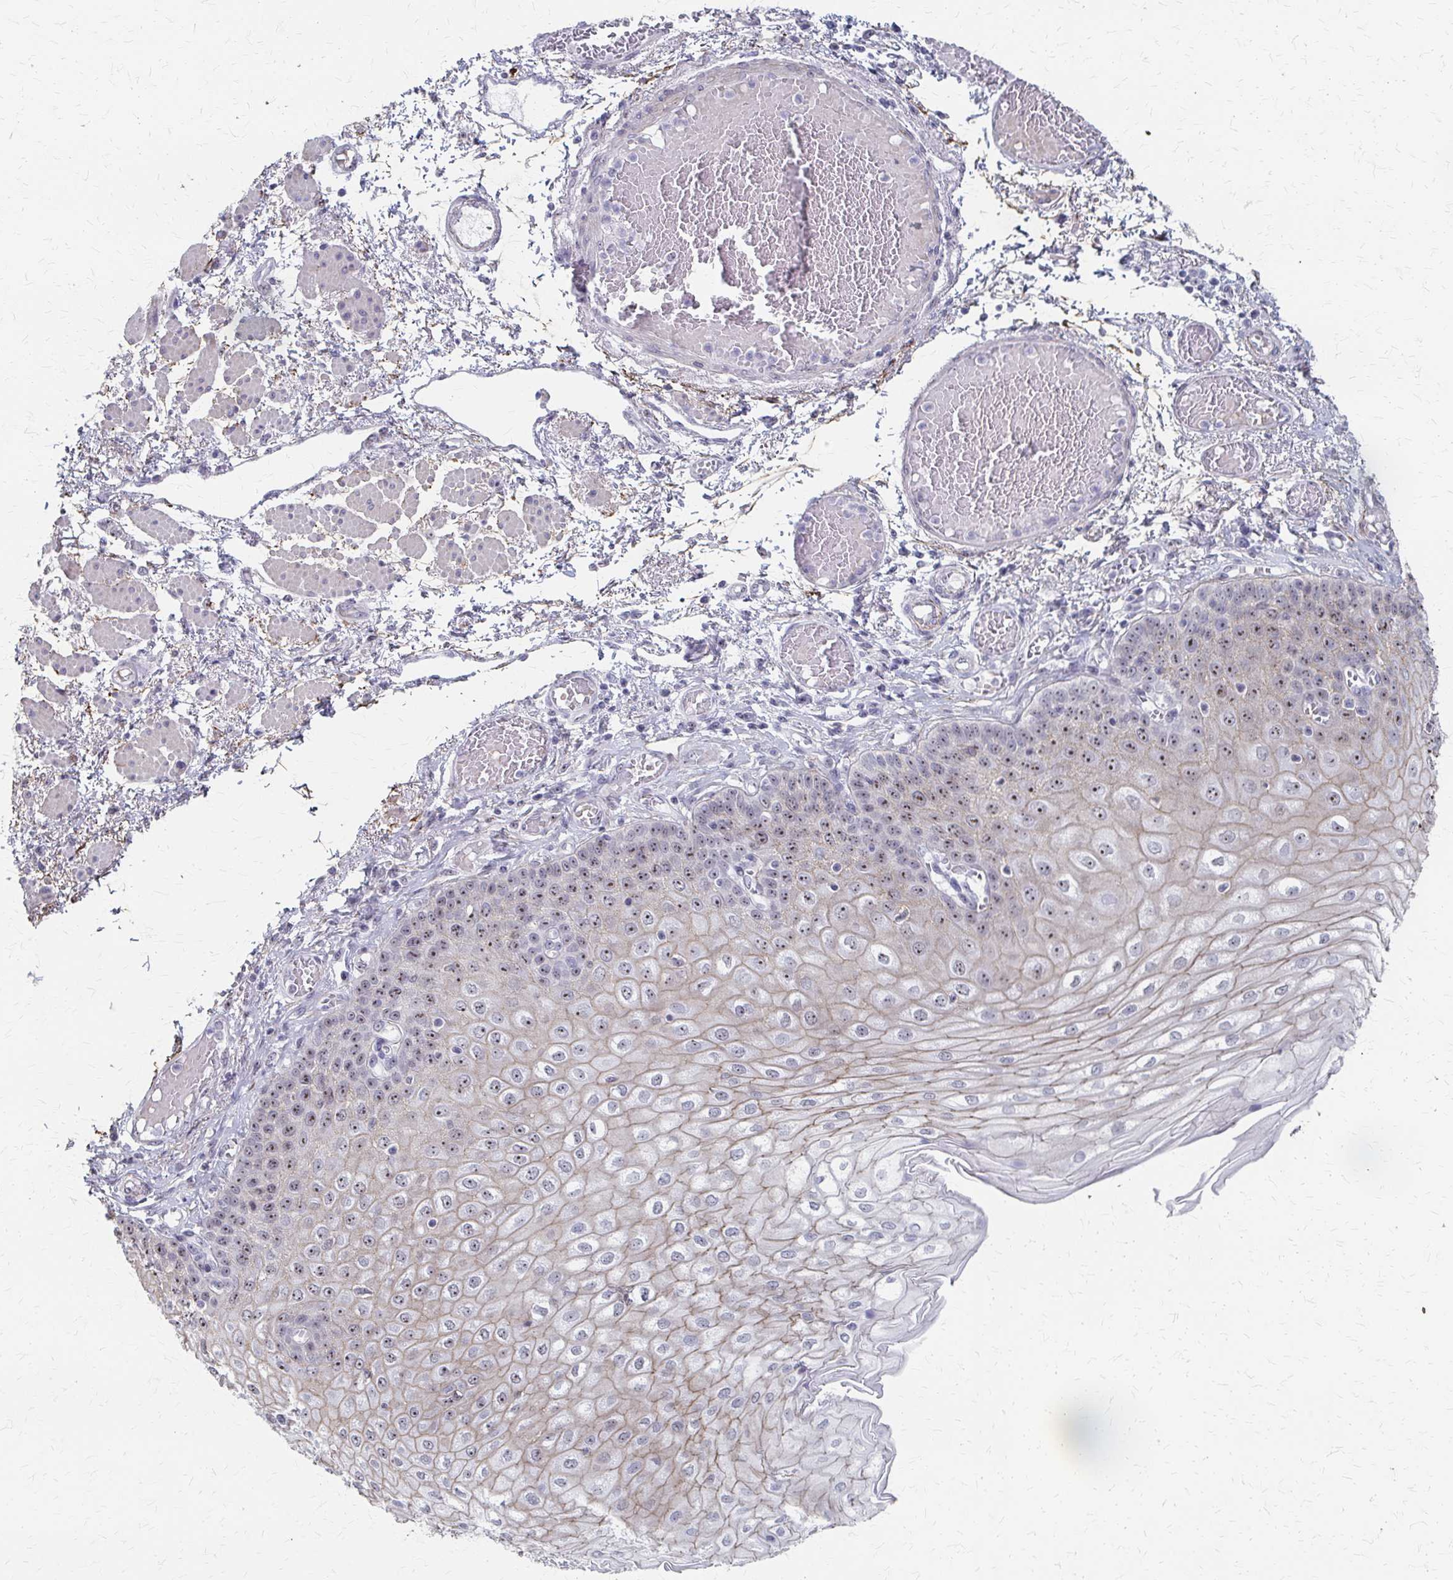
{"staining": {"intensity": "moderate", "quantity": "25%-75%", "location": "nuclear"}, "tissue": "esophagus", "cell_type": "Squamous epithelial cells", "image_type": "normal", "snomed": [{"axis": "morphology", "description": "Normal tissue, NOS"}, {"axis": "morphology", "description": "Adenocarcinoma, NOS"}, {"axis": "topography", "description": "Esophagus"}], "caption": "Immunohistochemistry (IHC) image of normal esophagus stained for a protein (brown), which shows medium levels of moderate nuclear positivity in about 25%-75% of squamous epithelial cells.", "gene": "PES1", "patient": {"sex": "male", "age": 81}}